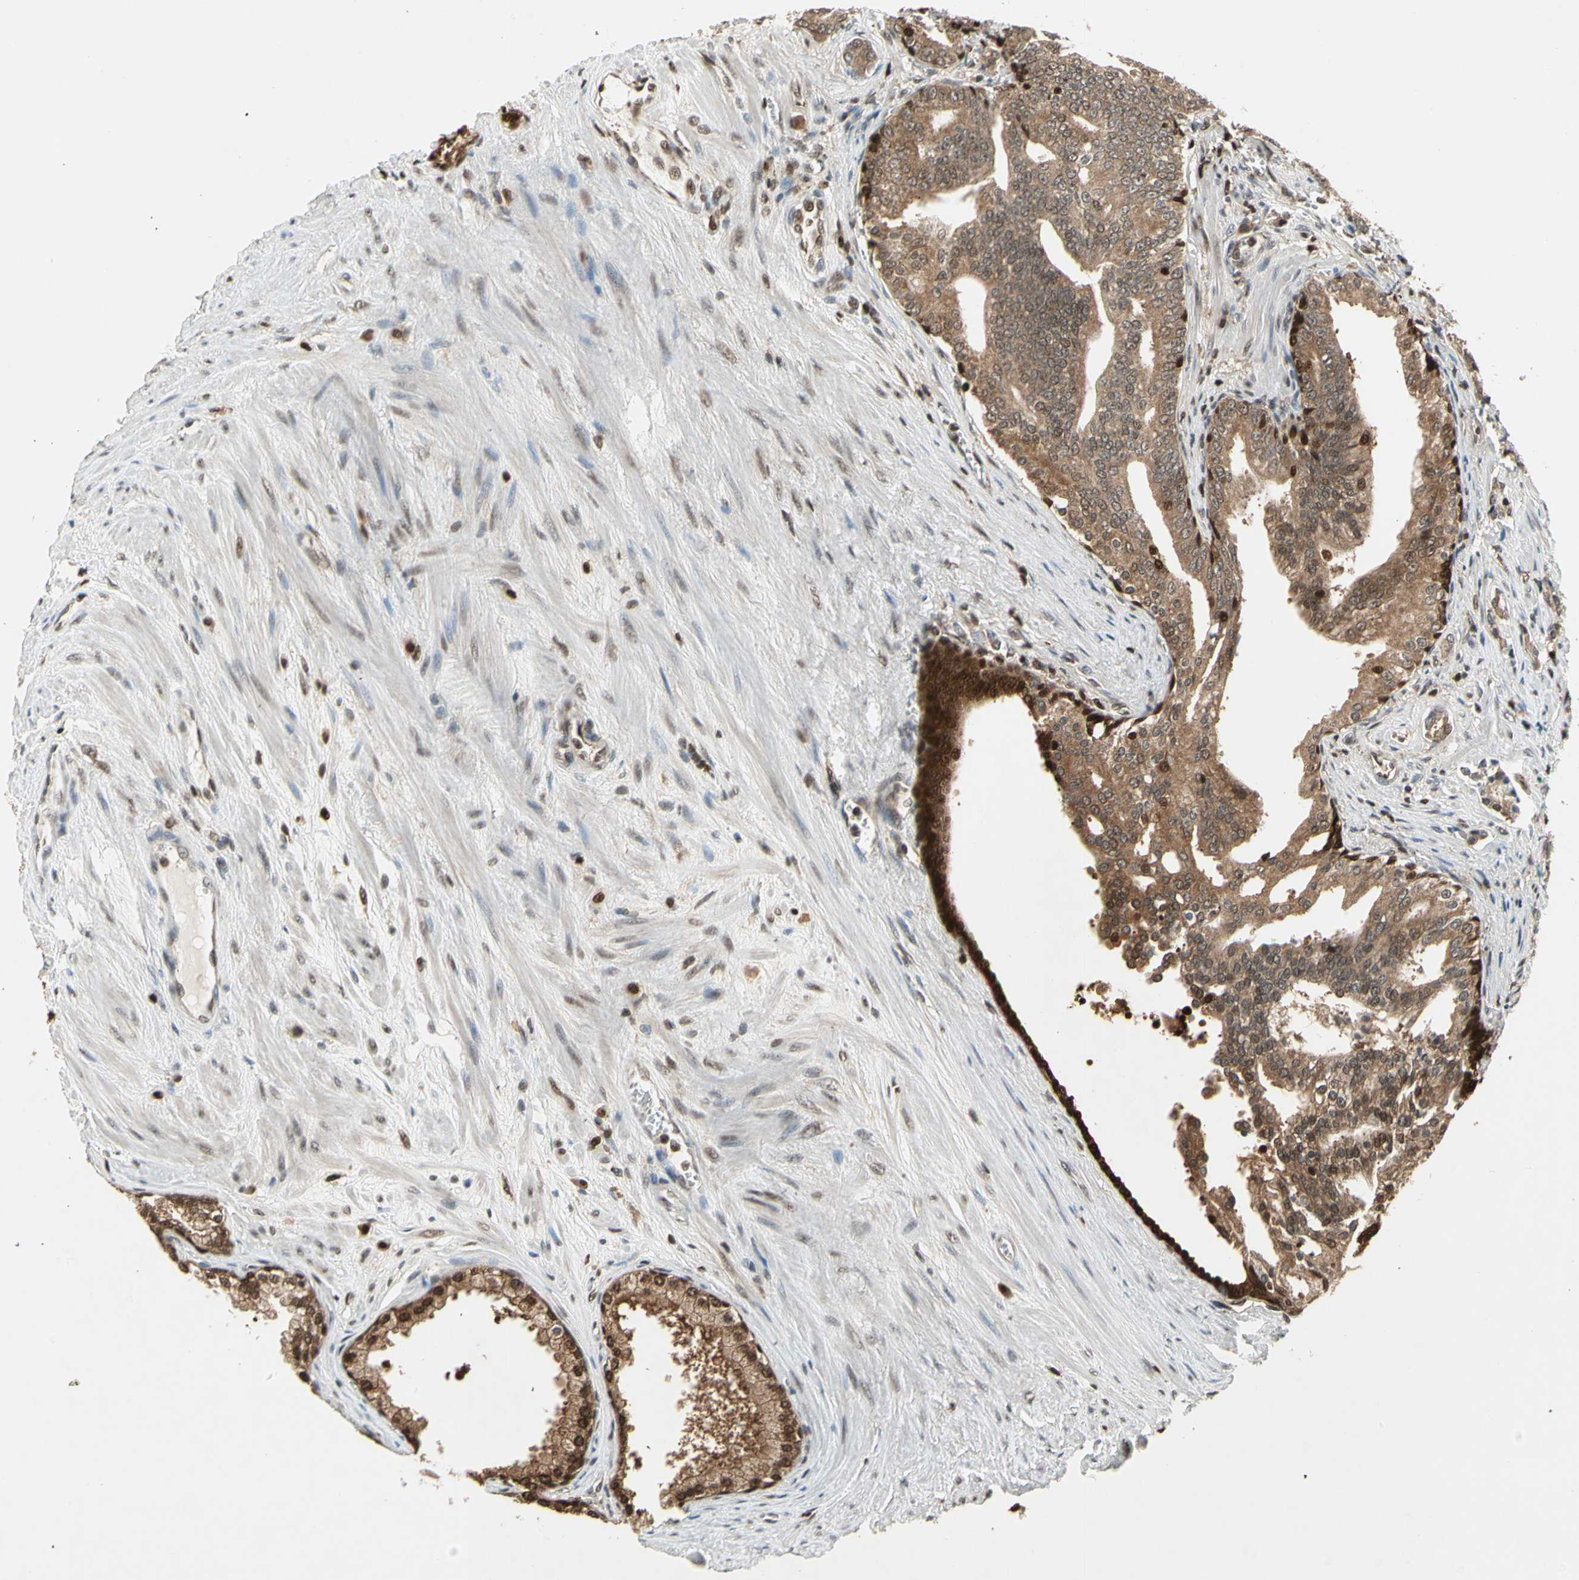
{"staining": {"intensity": "moderate", "quantity": ">75%", "location": "cytoplasmic/membranous,nuclear"}, "tissue": "prostate cancer", "cell_type": "Tumor cells", "image_type": "cancer", "snomed": [{"axis": "morphology", "description": "Adenocarcinoma, Low grade"}, {"axis": "topography", "description": "Prostate"}], "caption": "A brown stain highlights moderate cytoplasmic/membranous and nuclear staining of a protein in prostate cancer (adenocarcinoma (low-grade)) tumor cells.", "gene": "GSR", "patient": {"sex": "male", "age": 58}}